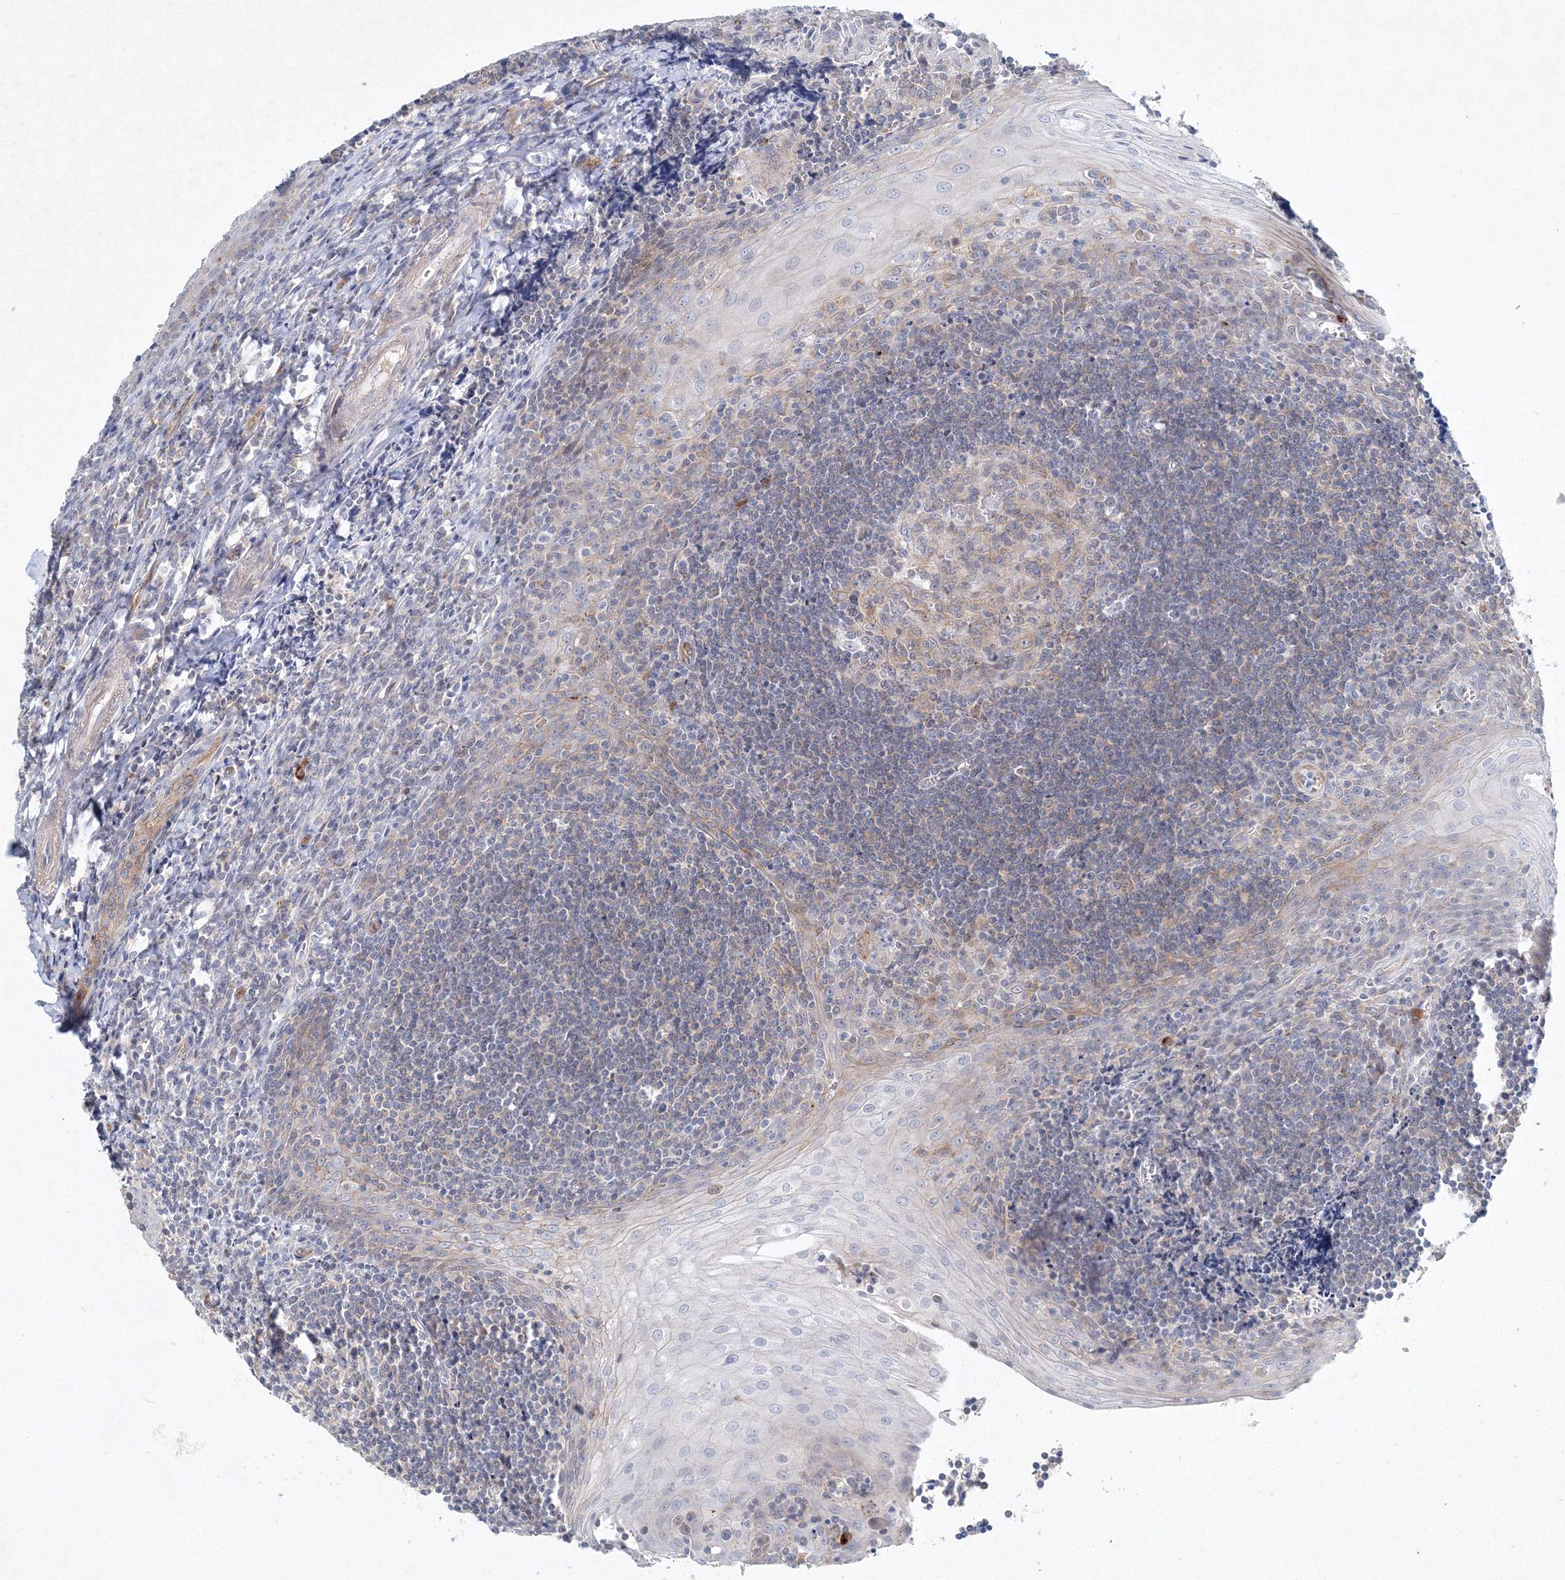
{"staining": {"intensity": "negative", "quantity": "none", "location": "none"}, "tissue": "tonsil", "cell_type": "Germinal center cells", "image_type": "normal", "snomed": [{"axis": "morphology", "description": "Normal tissue, NOS"}, {"axis": "topography", "description": "Tonsil"}], "caption": "Immunohistochemistry of unremarkable human tonsil reveals no staining in germinal center cells.", "gene": "SH3BP5", "patient": {"sex": "male", "age": 27}}